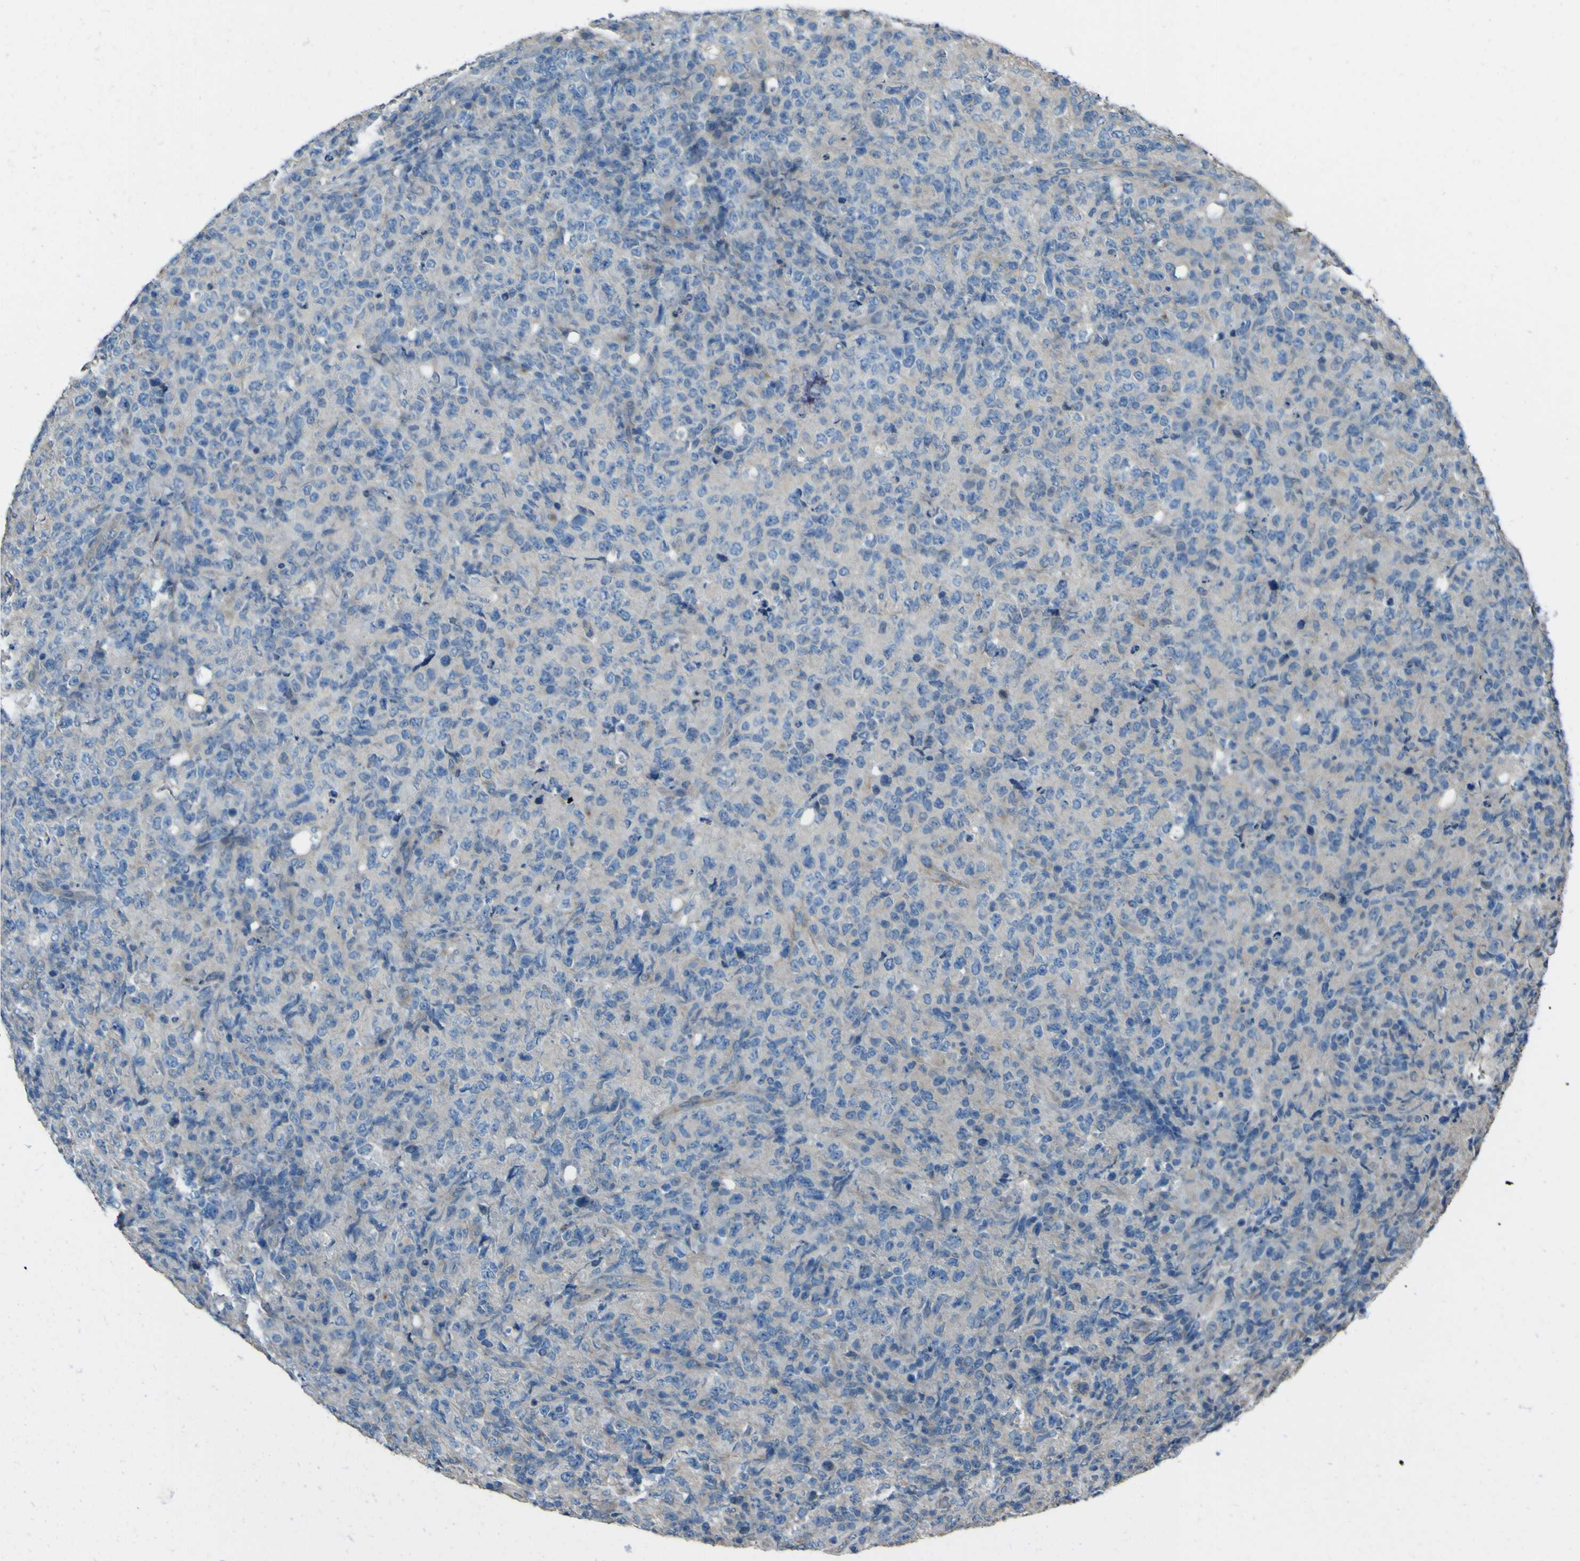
{"staining": {"intensity": "negative", "quantity": "none", "location": "none"}, "tissue": "lymphoma", "cell_type": "Tumor cells", "image_type": "cancer", "snomed": [{"axis": "morphology", "description": "Malignant lymphoma, non-Hodgkin's type, High grade"}, {"axis": "topography", "description": "Tonsil"}], "caption": "Tumor cells show no significant protein expression in lymphoma.", "gene": "NAALADL2", "patient": {"sex": "female", "age": 36}}